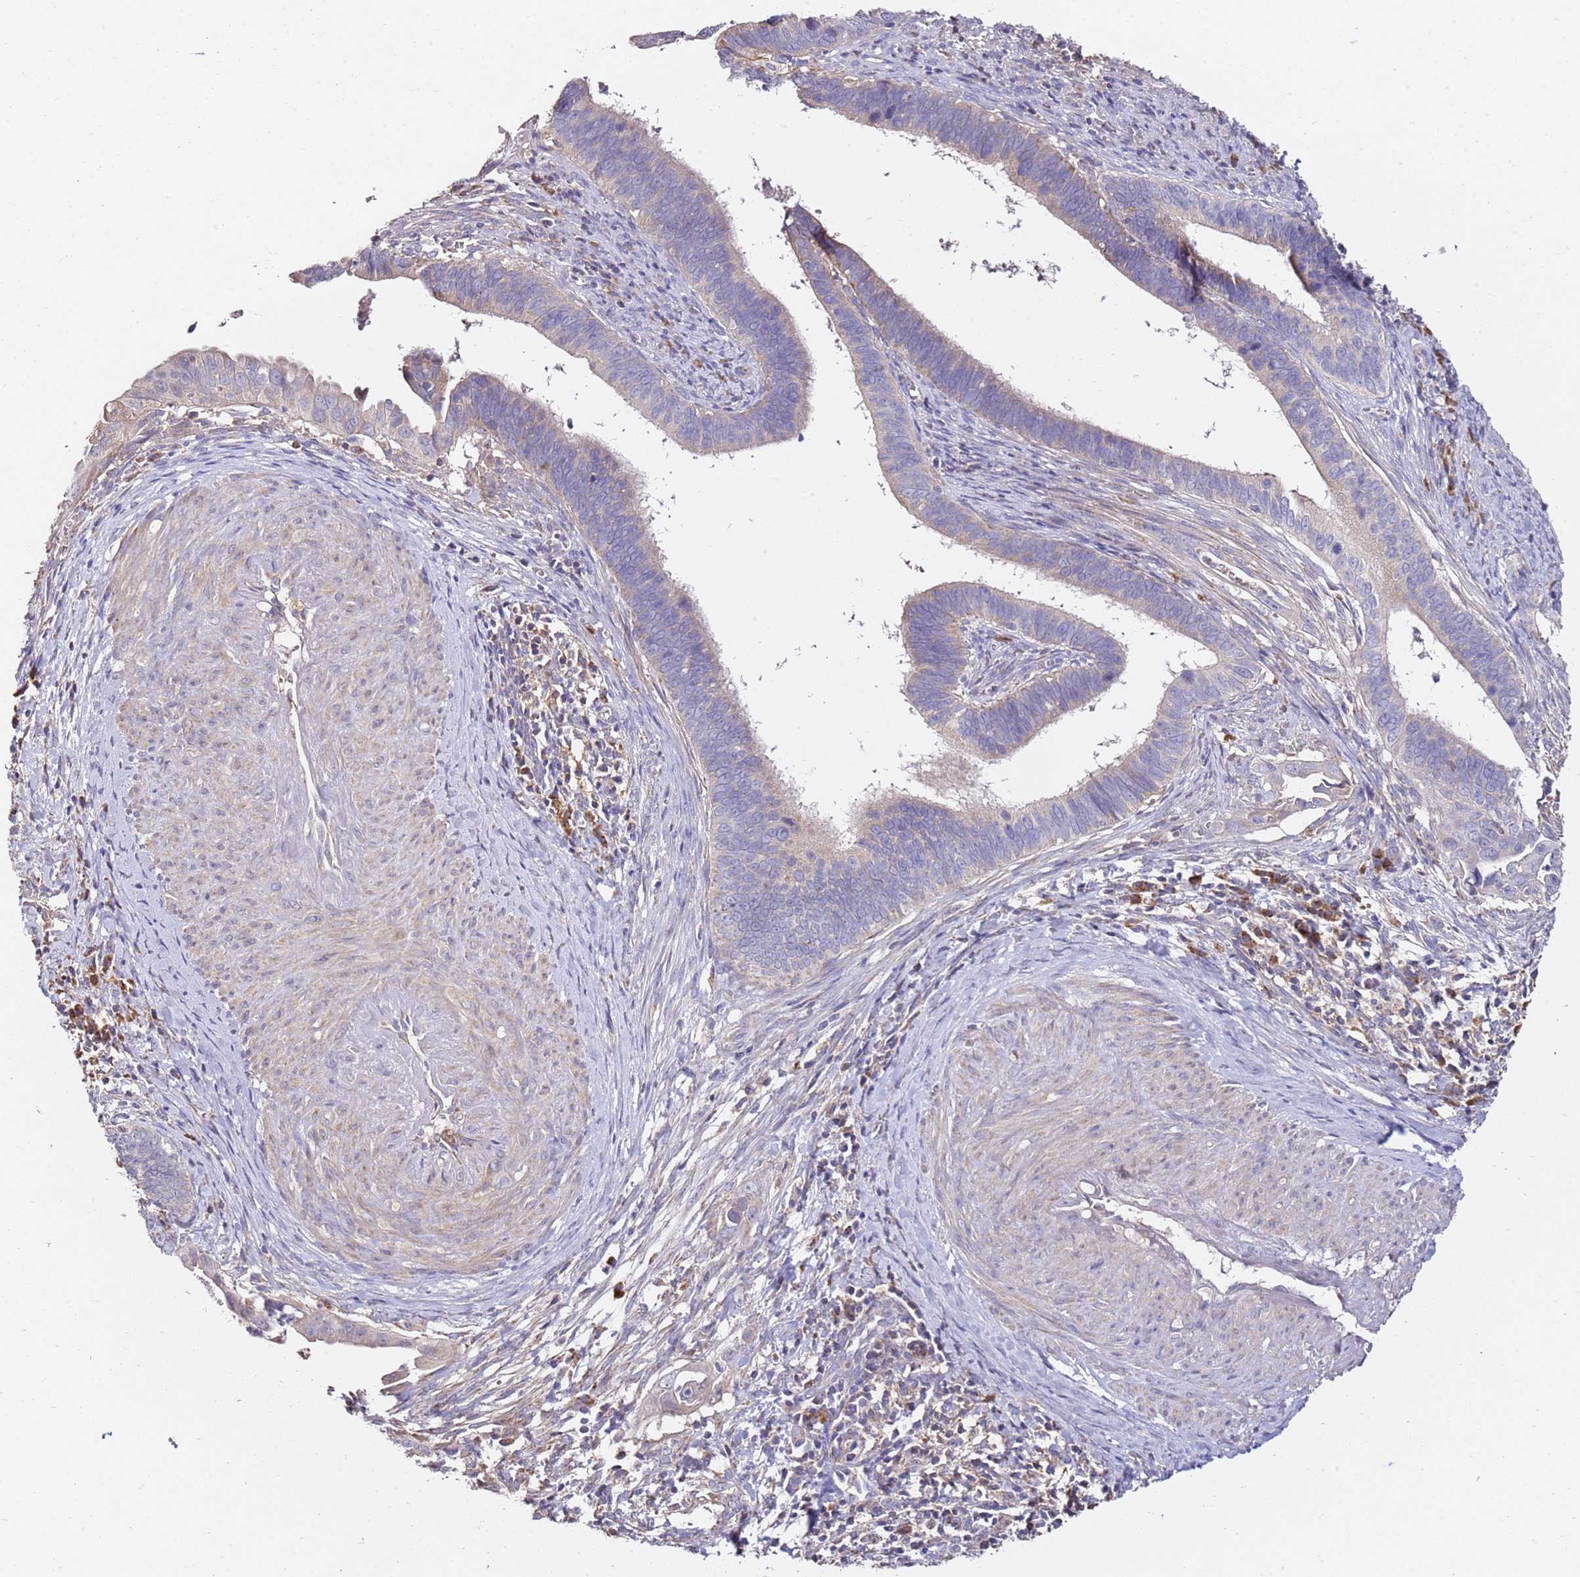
{"staining": {"intensity": "weak", "quantity": "<25%", "location": "cytoplasmic/membranous"}, "tissue": "cervical cancer", "cell_type": "Tumor cells", "image_type": "cancer", "snomed": [{"axis": "morphology", "description": "Adenocarcinoma, NOS"}, {"axis": "topography", "description": "Cervix"}], "caption": "DAB (3,3'-diaminobenzidine) immunohistochemical staining of human cervical cancer shows no significant positivity in tumor cells. (Immunohistochemistry, brightfield microscopy, high magnification).", "gene": "OR2B11", "patient": {"sex": "female", "age": 42}}